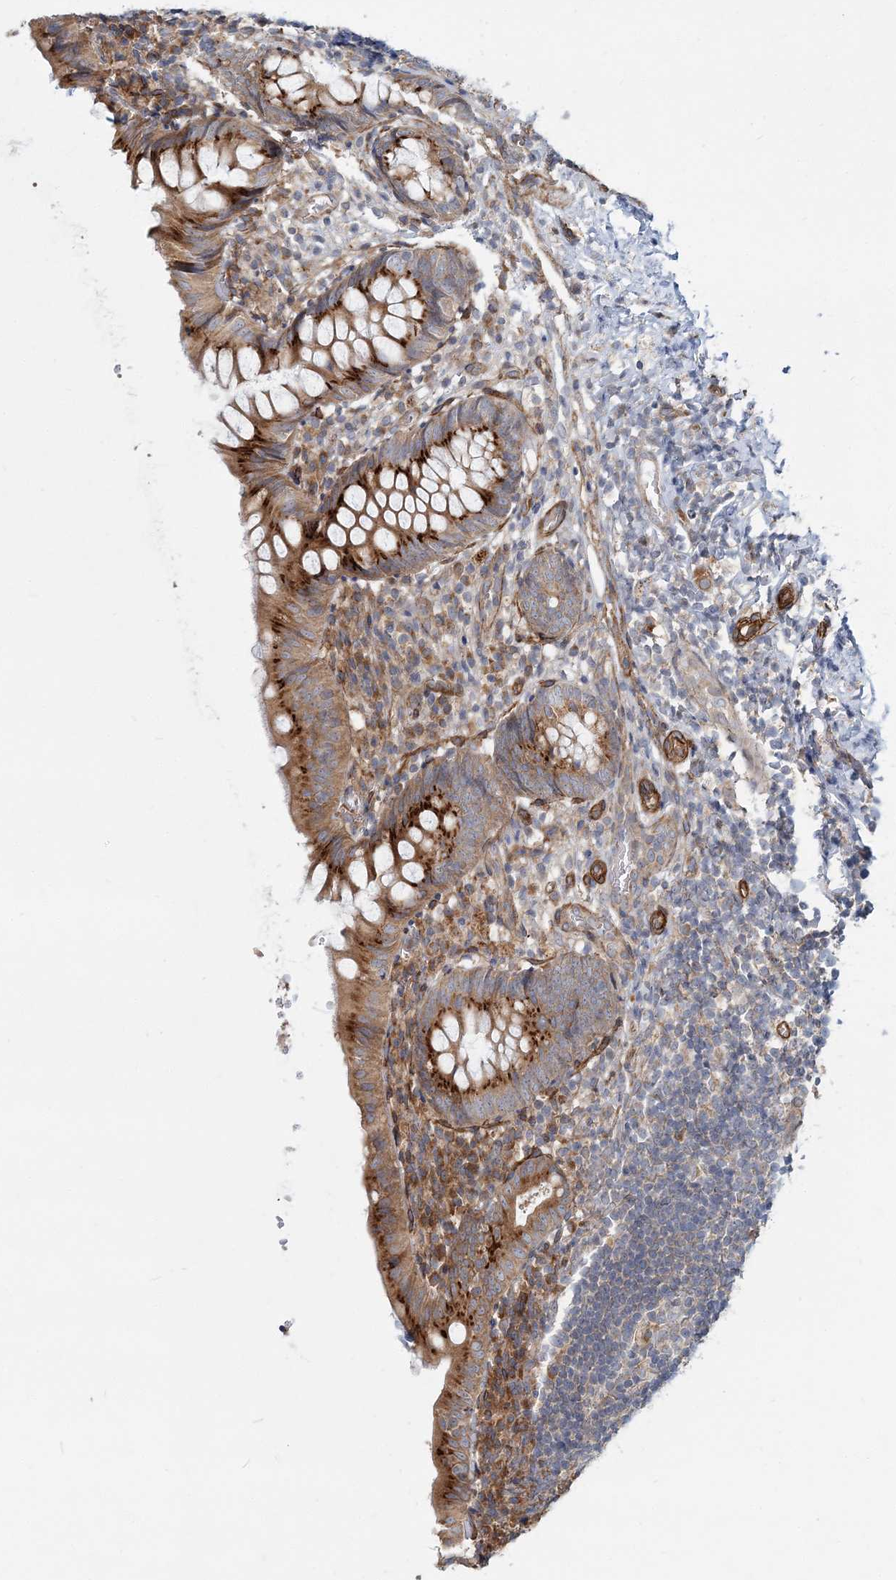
{"staining": {"intensity": "strong", "quantity": ">75%", "location": "cytoplasmic/membranous"}, "tissue": "appendix", "cell_type": "Glandular cells", "image_type": "normal", "snomed": [{"axis": "morphology", "description": "Normal tissue, NOS"}, {"axis": "topography", "description": "Appendix"}], "caption": "Immunohistochemistry (IHC) of unremarkable appendix reveals high levels of strong cytoplasmic/membranous expression in about >75% of glandular cells. The protein of interest is shown in brown color, while the nuclei are stained blue.", "gene": "NBAS", "patient": {"sex": "male", "age": 8}}